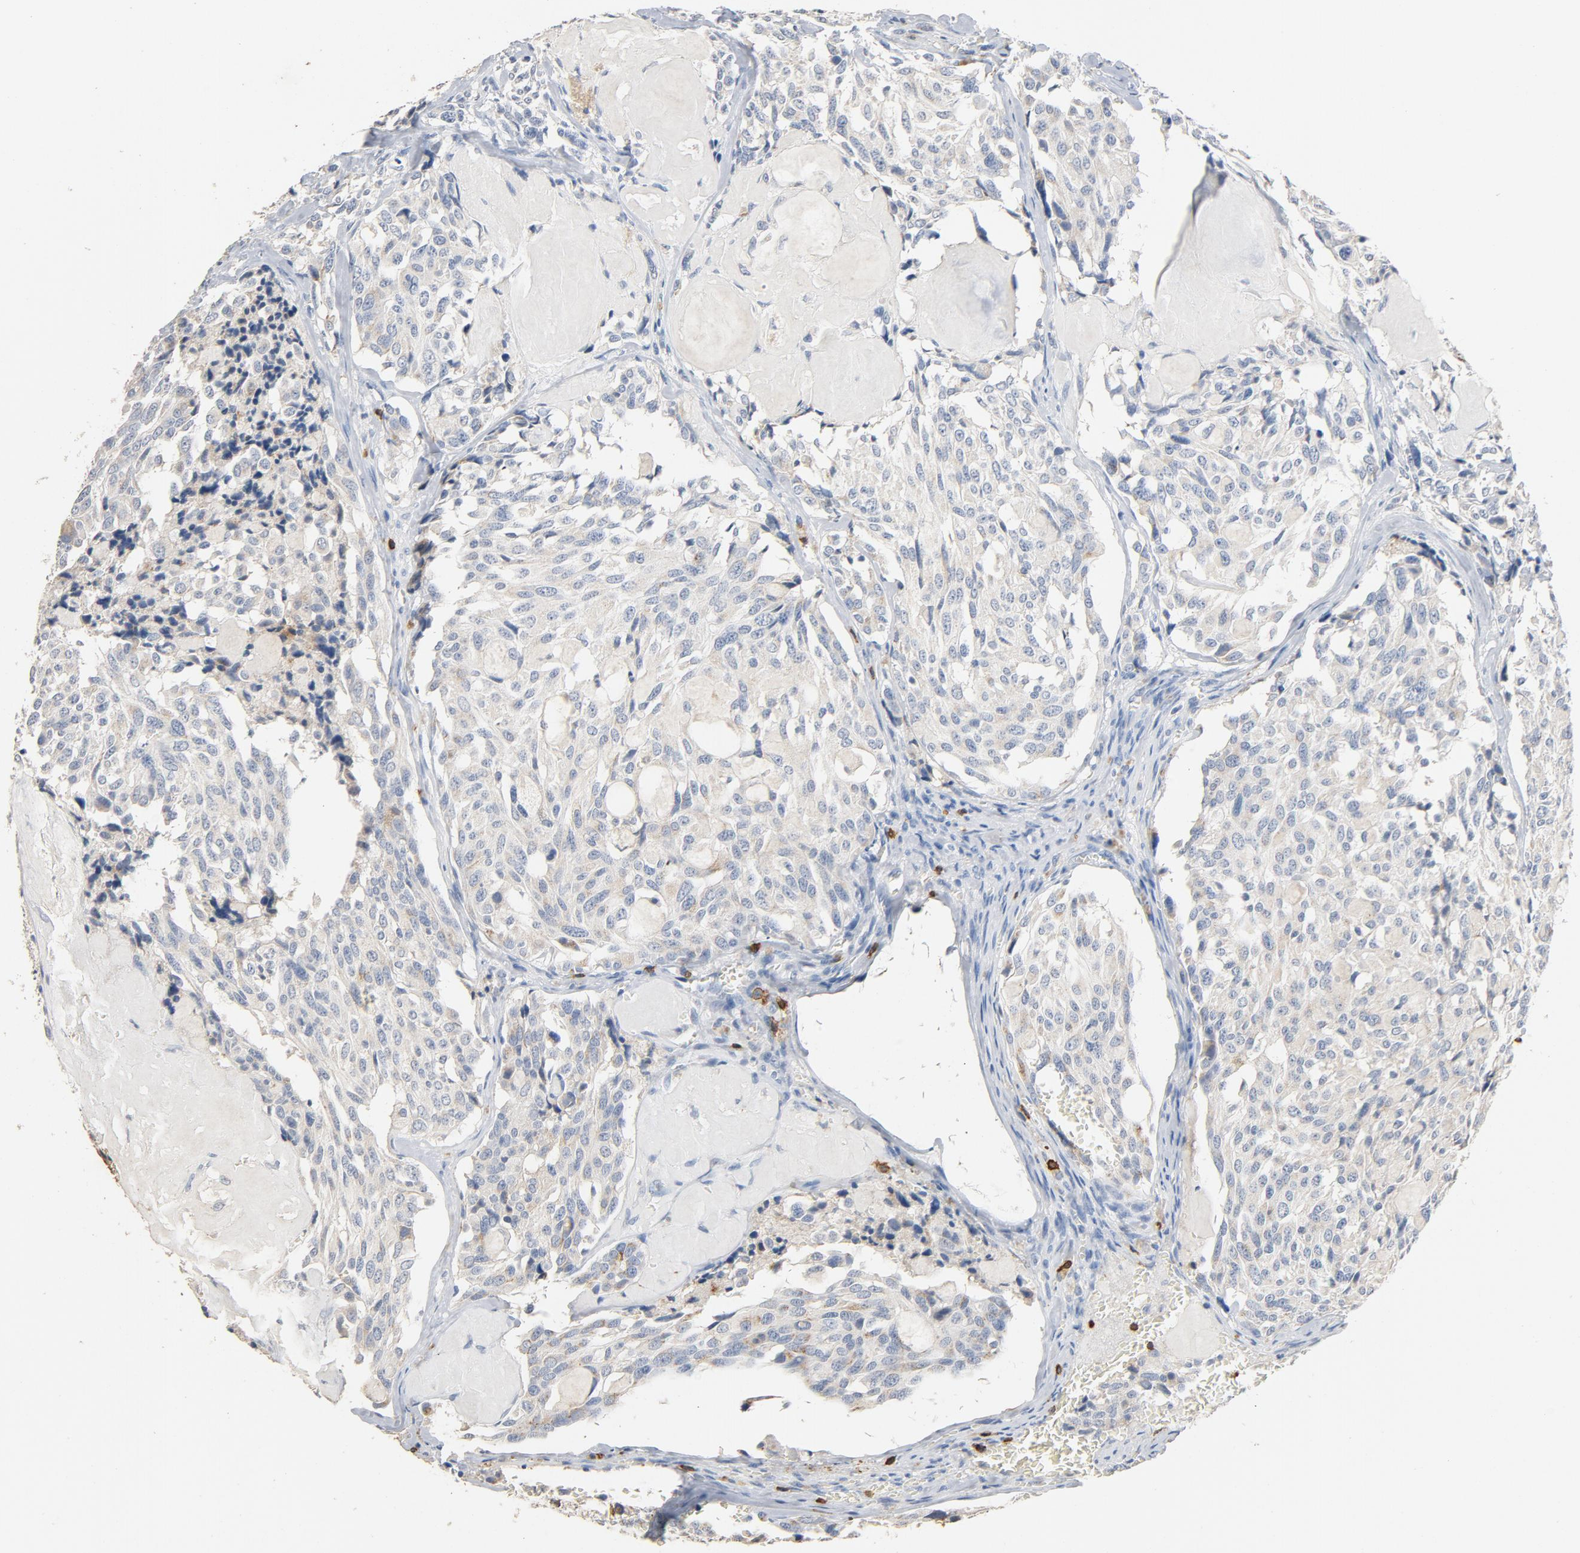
{"staining": {"intensity": "negative", "quantity": "none", "location": "none"}, "tissue": "thyroid cancer", "cell_type": "Tumor cells", "image_type": "cancer", "snomed": [{"axis": "morphology", "description": "Carcinoma, NOS"}, {"axis": "morphology", "description": "Carcinoid, malignant, NOS"}, {"axis": "topography", "description": "Thyroid gland"}], "caption": "The immunohistochemistry (IHC) micrograph has no significant staining in tumor cells of thyroid cancer (malignant carcinoid) tissue. (Stains: DAB immunohistochemistry (IHC) with hematoxylin counter stain, Microscopy: brightfield microscopy at high magnification).", "gene": "CD247", "patient": {"sex": "male", "age": 33}}